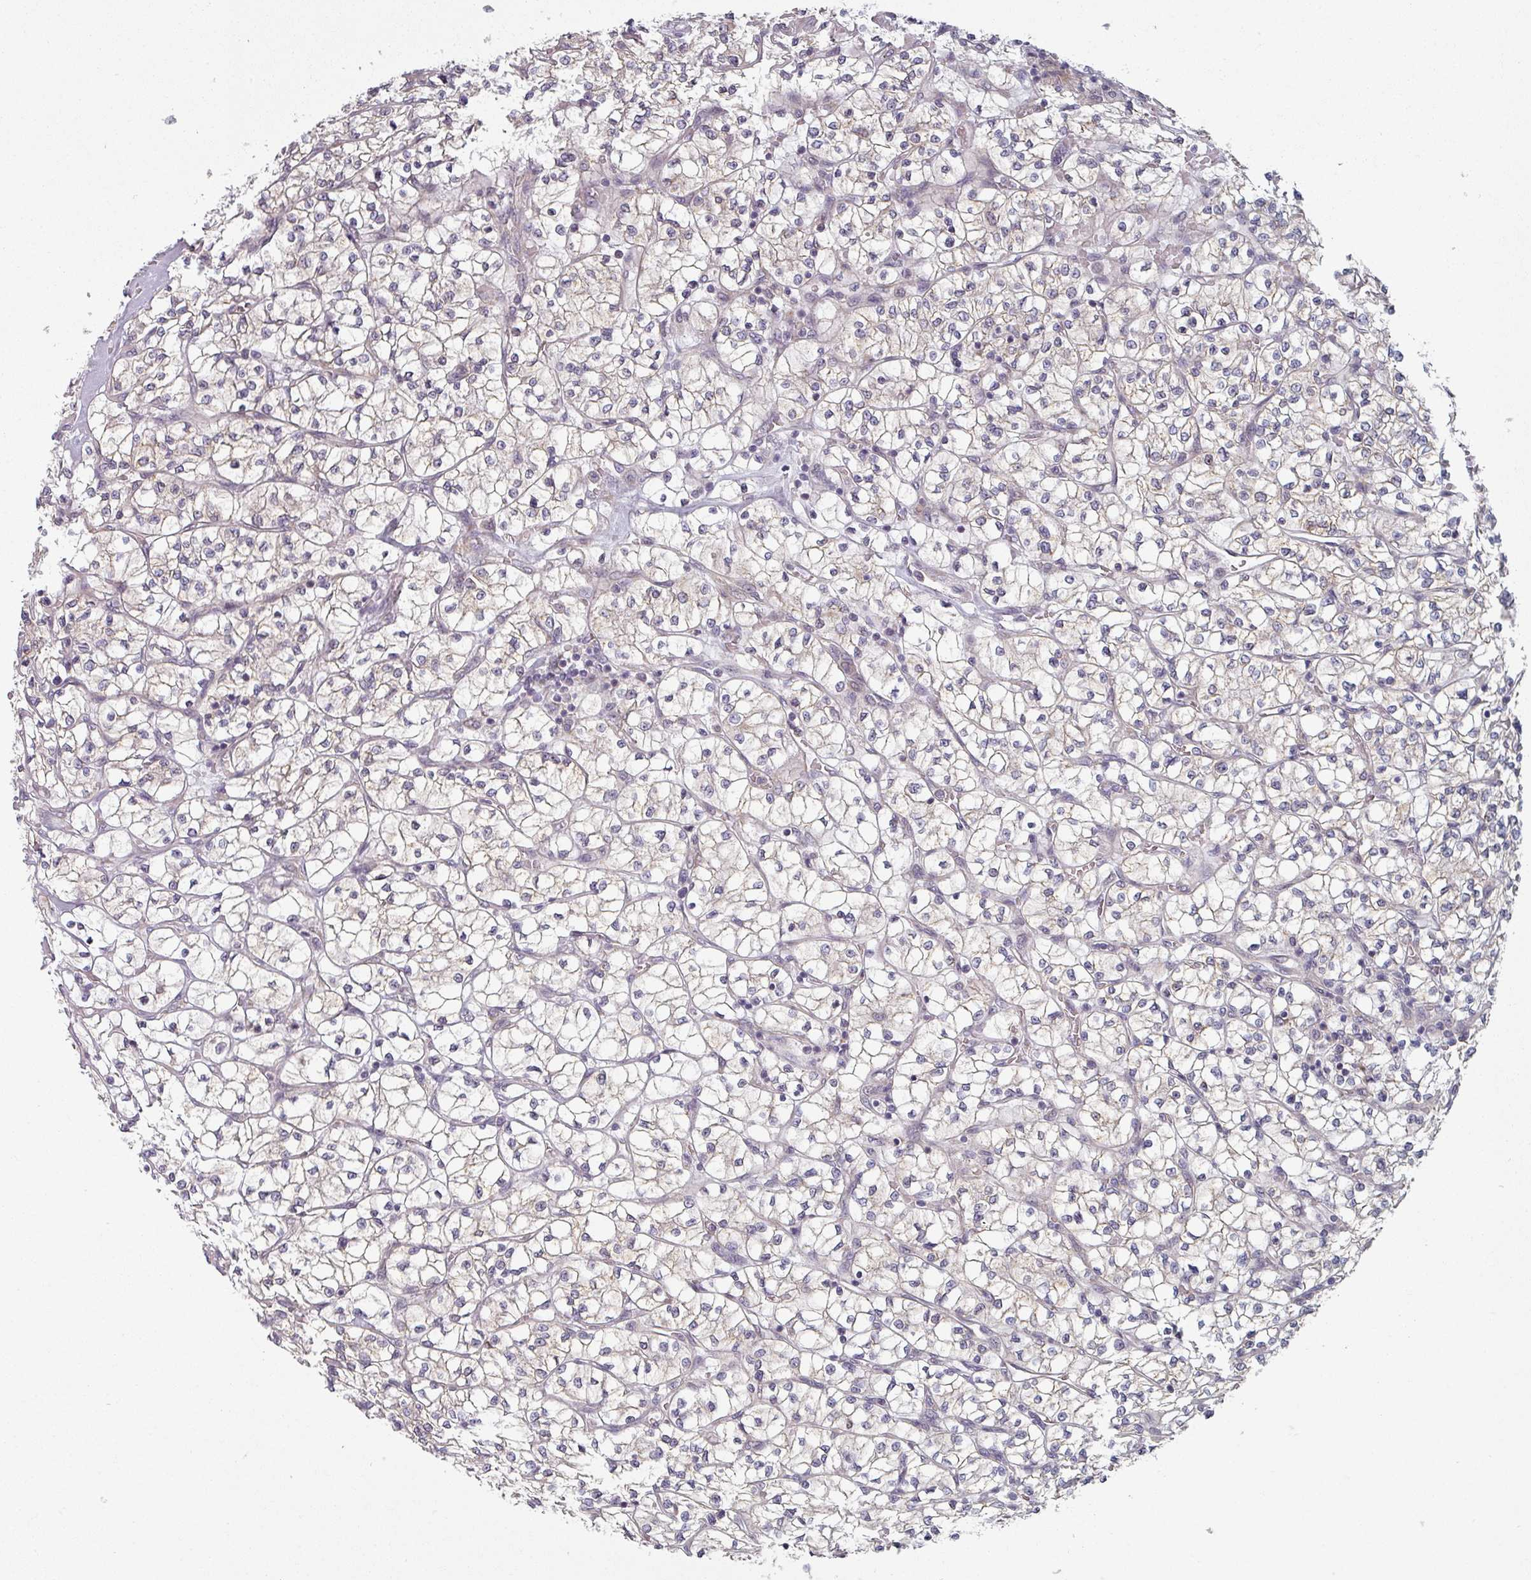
{"staining": {"intensity": "weak", "quantity": "25%-75%", "location": "cytoplasmic/membranous"}, "tissue": "renal cancer", "cell_type": "Tumor cells", "image_type": "cancer", "snomed": [{"axis": "morphology", "description": "Adenocarcinoma, NOS"}, {"axis": "topography", "description": "Kidney"}], "caption": "There is low levels of weak cytoplasmic/membranous expression in tumor cells of renal cancer, as demonstrated by immunohistochemical staining (brown color).", "gene": "TAPT1", "patient": {"sex": "female", "age": 64}}